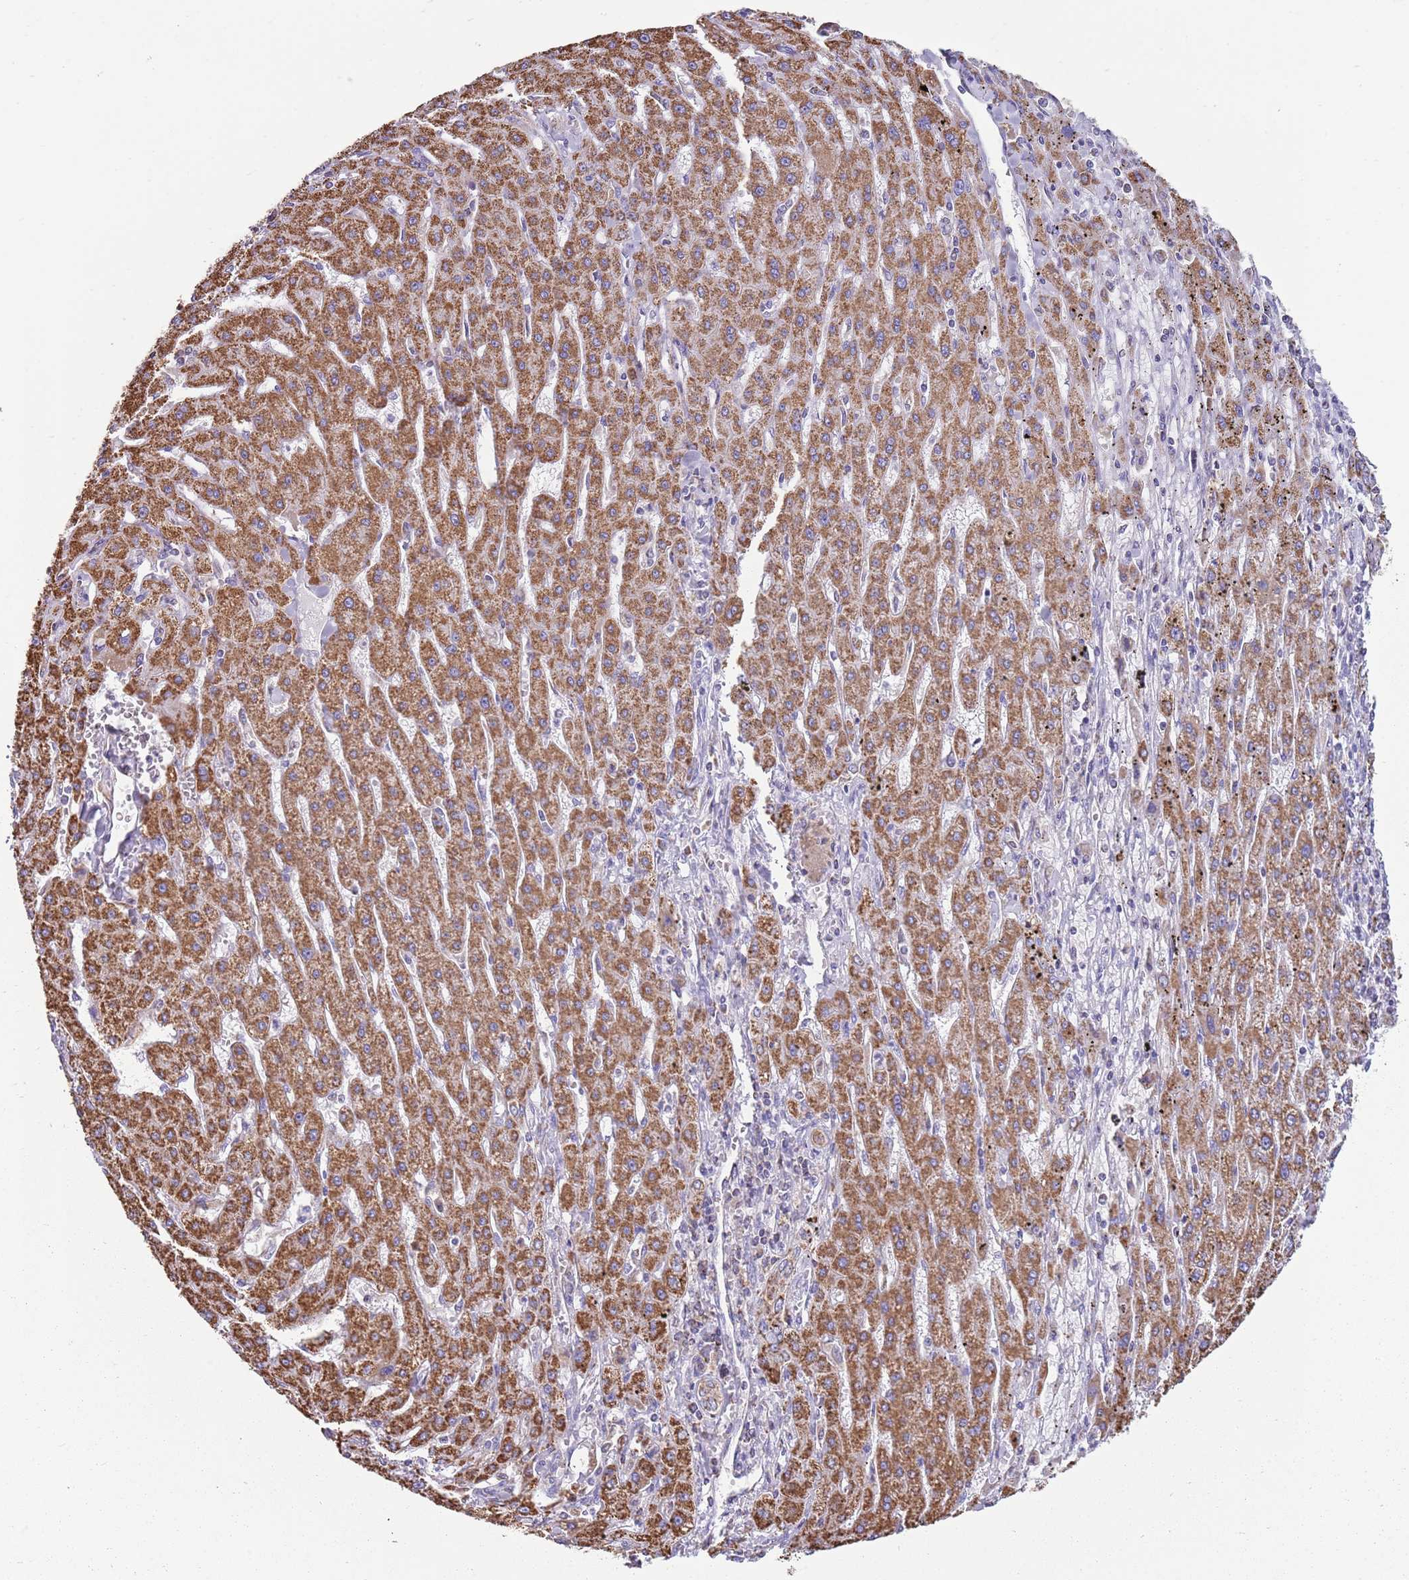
{"staining": {"intensity": "strong", "quantity": ">75%", "location": "cytoplasmic/membranous"}, "tissue": "liver cancer", "cell_type": "Tumor cells", "image_type": "cancer", "snomed": [{"axis": "morphology", "description": "Carcinoma, Hepatocellular, NOS"}, {"axis": "topography", "description": "Liver"}], "caption": "Immunohistochemistry (IHC) image of human liver cancer (hepatocellular carcinoma) stained for a protein (brown), which exhibits high levels of strong cytoplasmic/membranous expression in about >75% of tumor cells.", "gene": "TTLL1", "patient": {"sex": "male", "age": 72}}